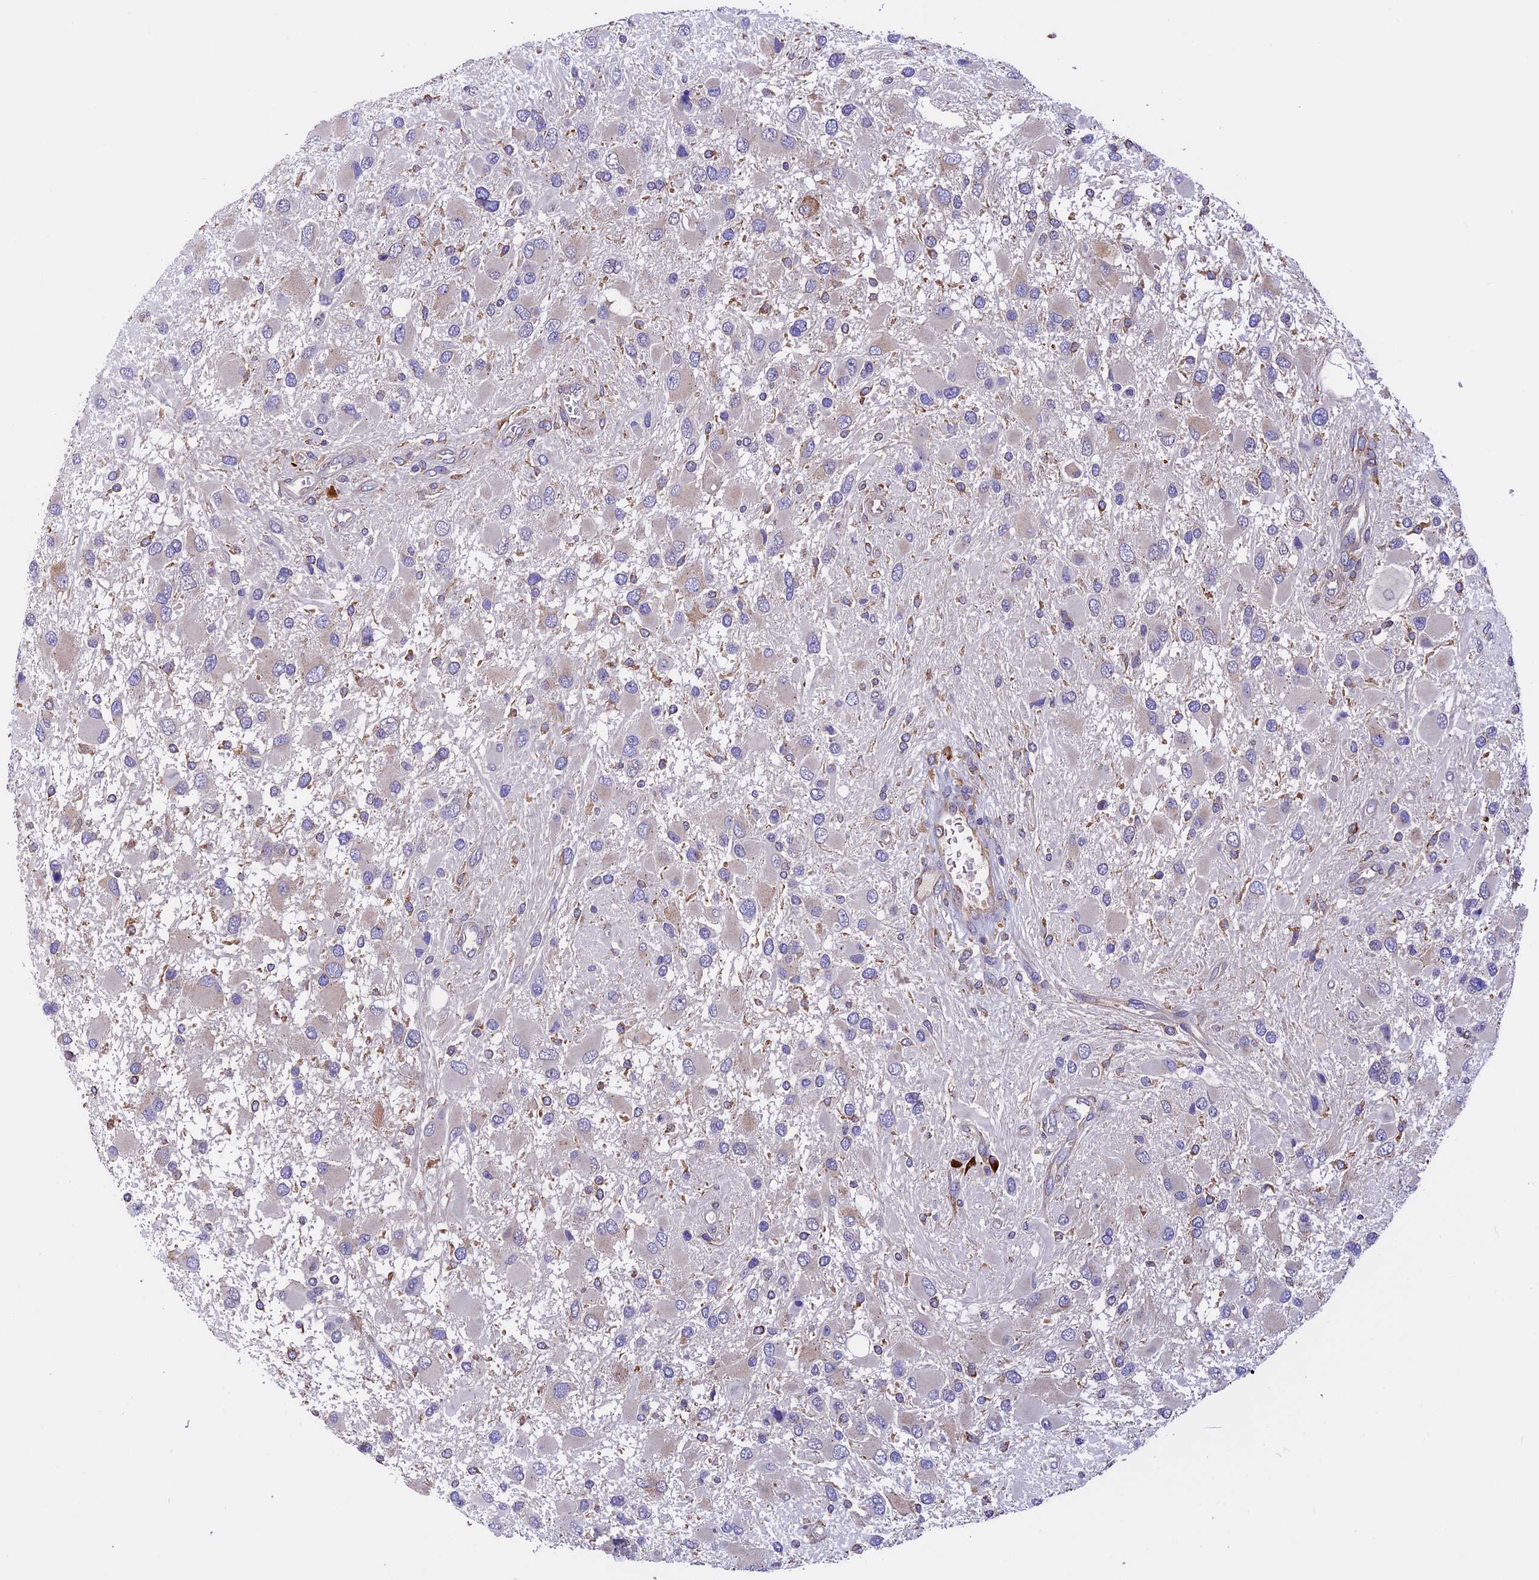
{"staining": {"intensity": "negative", "quantity": "none", "location": "none"}, "tissue": "glioma", "cell_type": "Tumor cells", "image_type": "cancer", "snomed": [{"axis": "morphology", "description": "Glioma, malignant, High grade"}, {"axis": "topography", "description": "Brain"}], "caption": "Immunohistochemical staining of human malignant high-grade glioma reveals no significant staining in tumor cells. (Brightfield microscopy of DAB (3,3'-diaminobenzidine) immunohistochemistry at high magnification).", "gene": "BTBD3", "patient": {"sex": "male", "age": 53}}